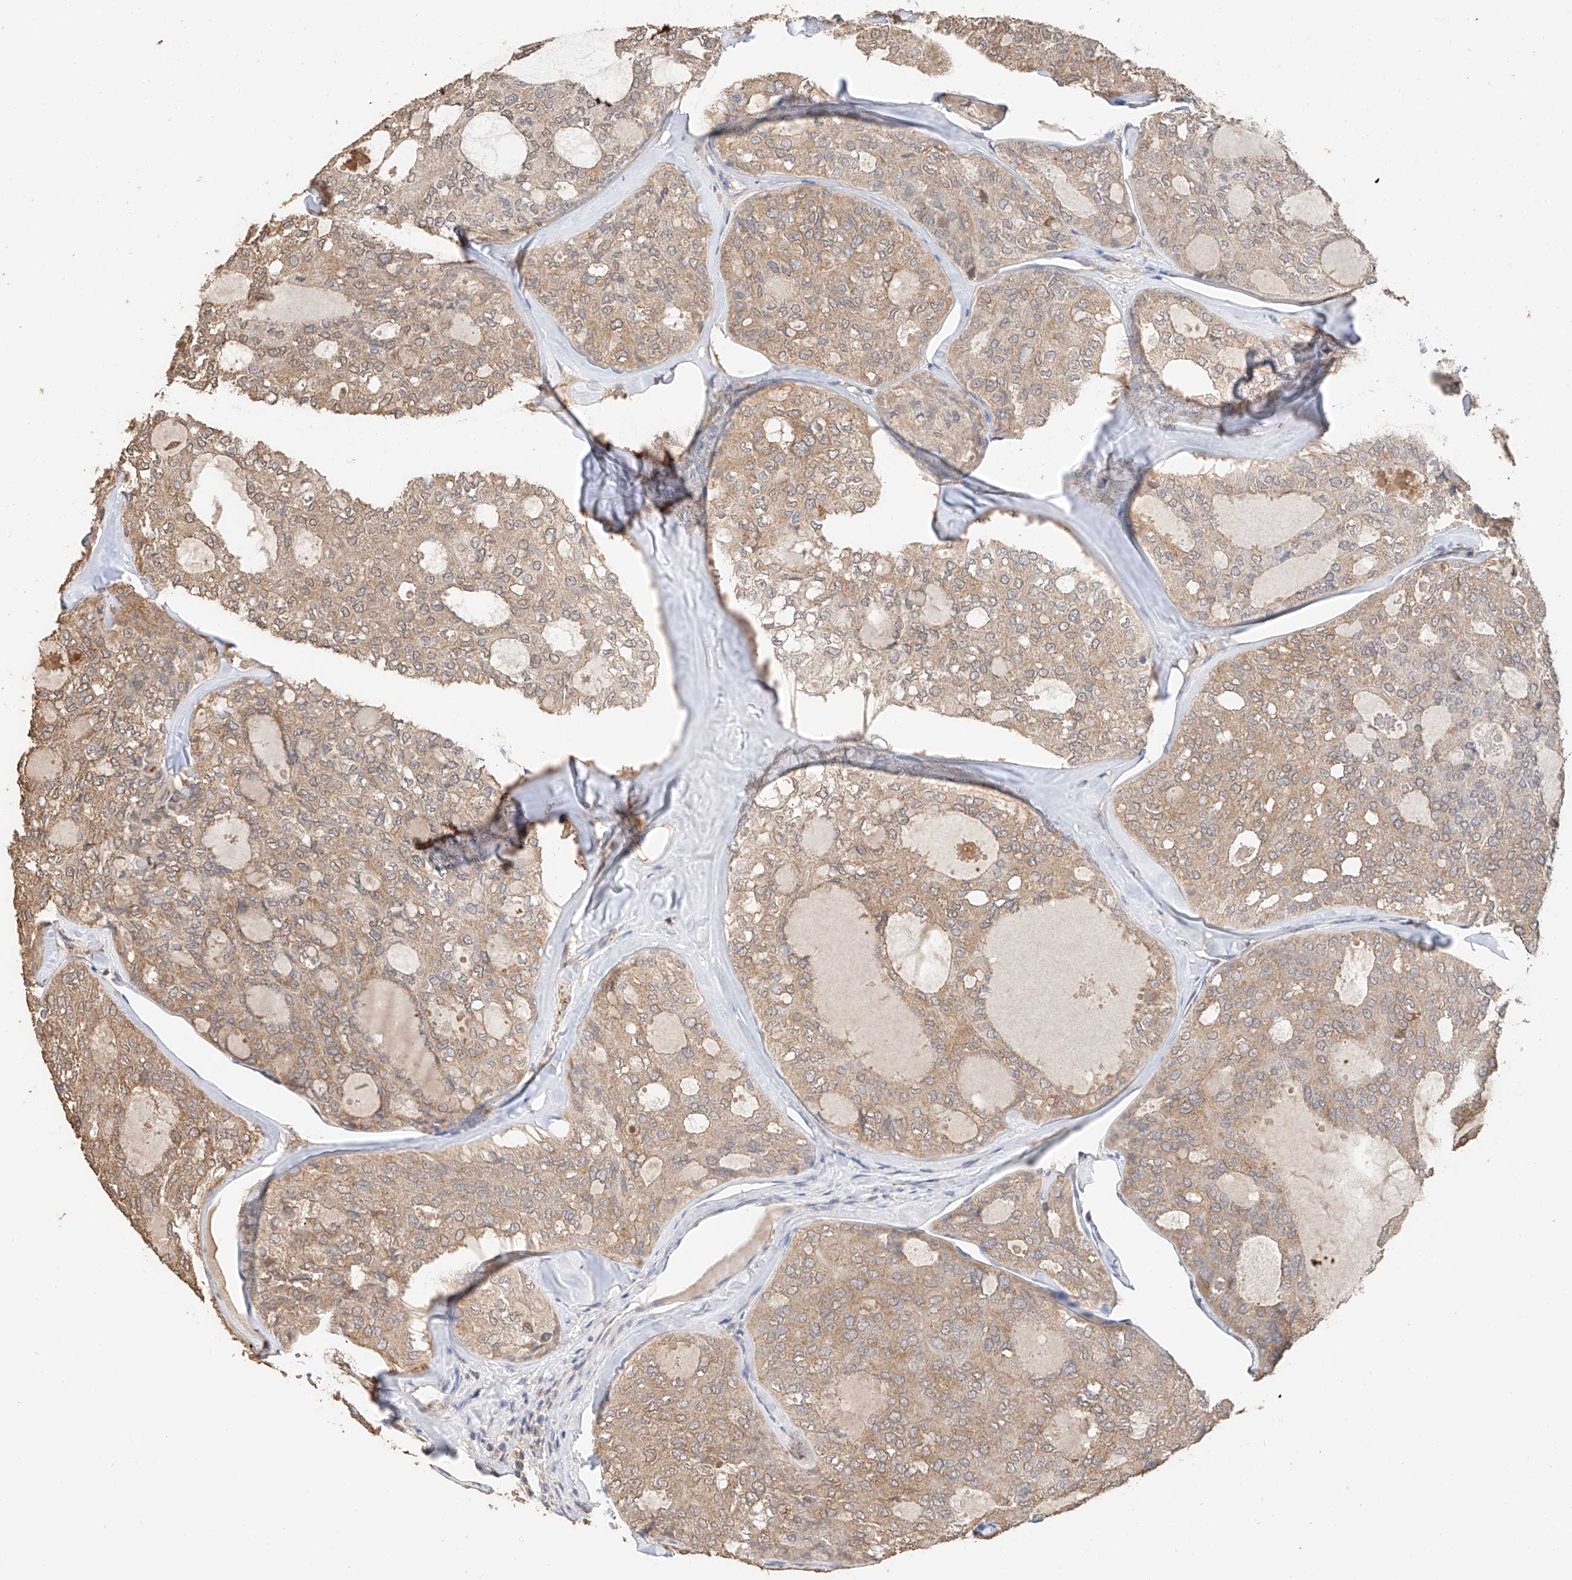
{"staining": {"intensity": "weak", "quantity": ">75%", "location": "cytoplasmic/membranous"}, "tissue": "thyroid cancer", "cell_type": "Tumor cells", "image_type": "cancer", "snomed": [{"axis": "morphology", "description": "Follicular adenoma carcinoma, NOS"}, {"axis": "topography", "description": "Thyroid gland"}], "caption": "This micrograph shows immunohistochemistry (IHC) staining of human thyroid cancer (follicular adenoma carcinoma), with low weak cytoplasmic/membranous staining in approximately >75% of tumor cells.", "gene": "IL22RA2", "patient": {"sex": "male", "age": 75}}